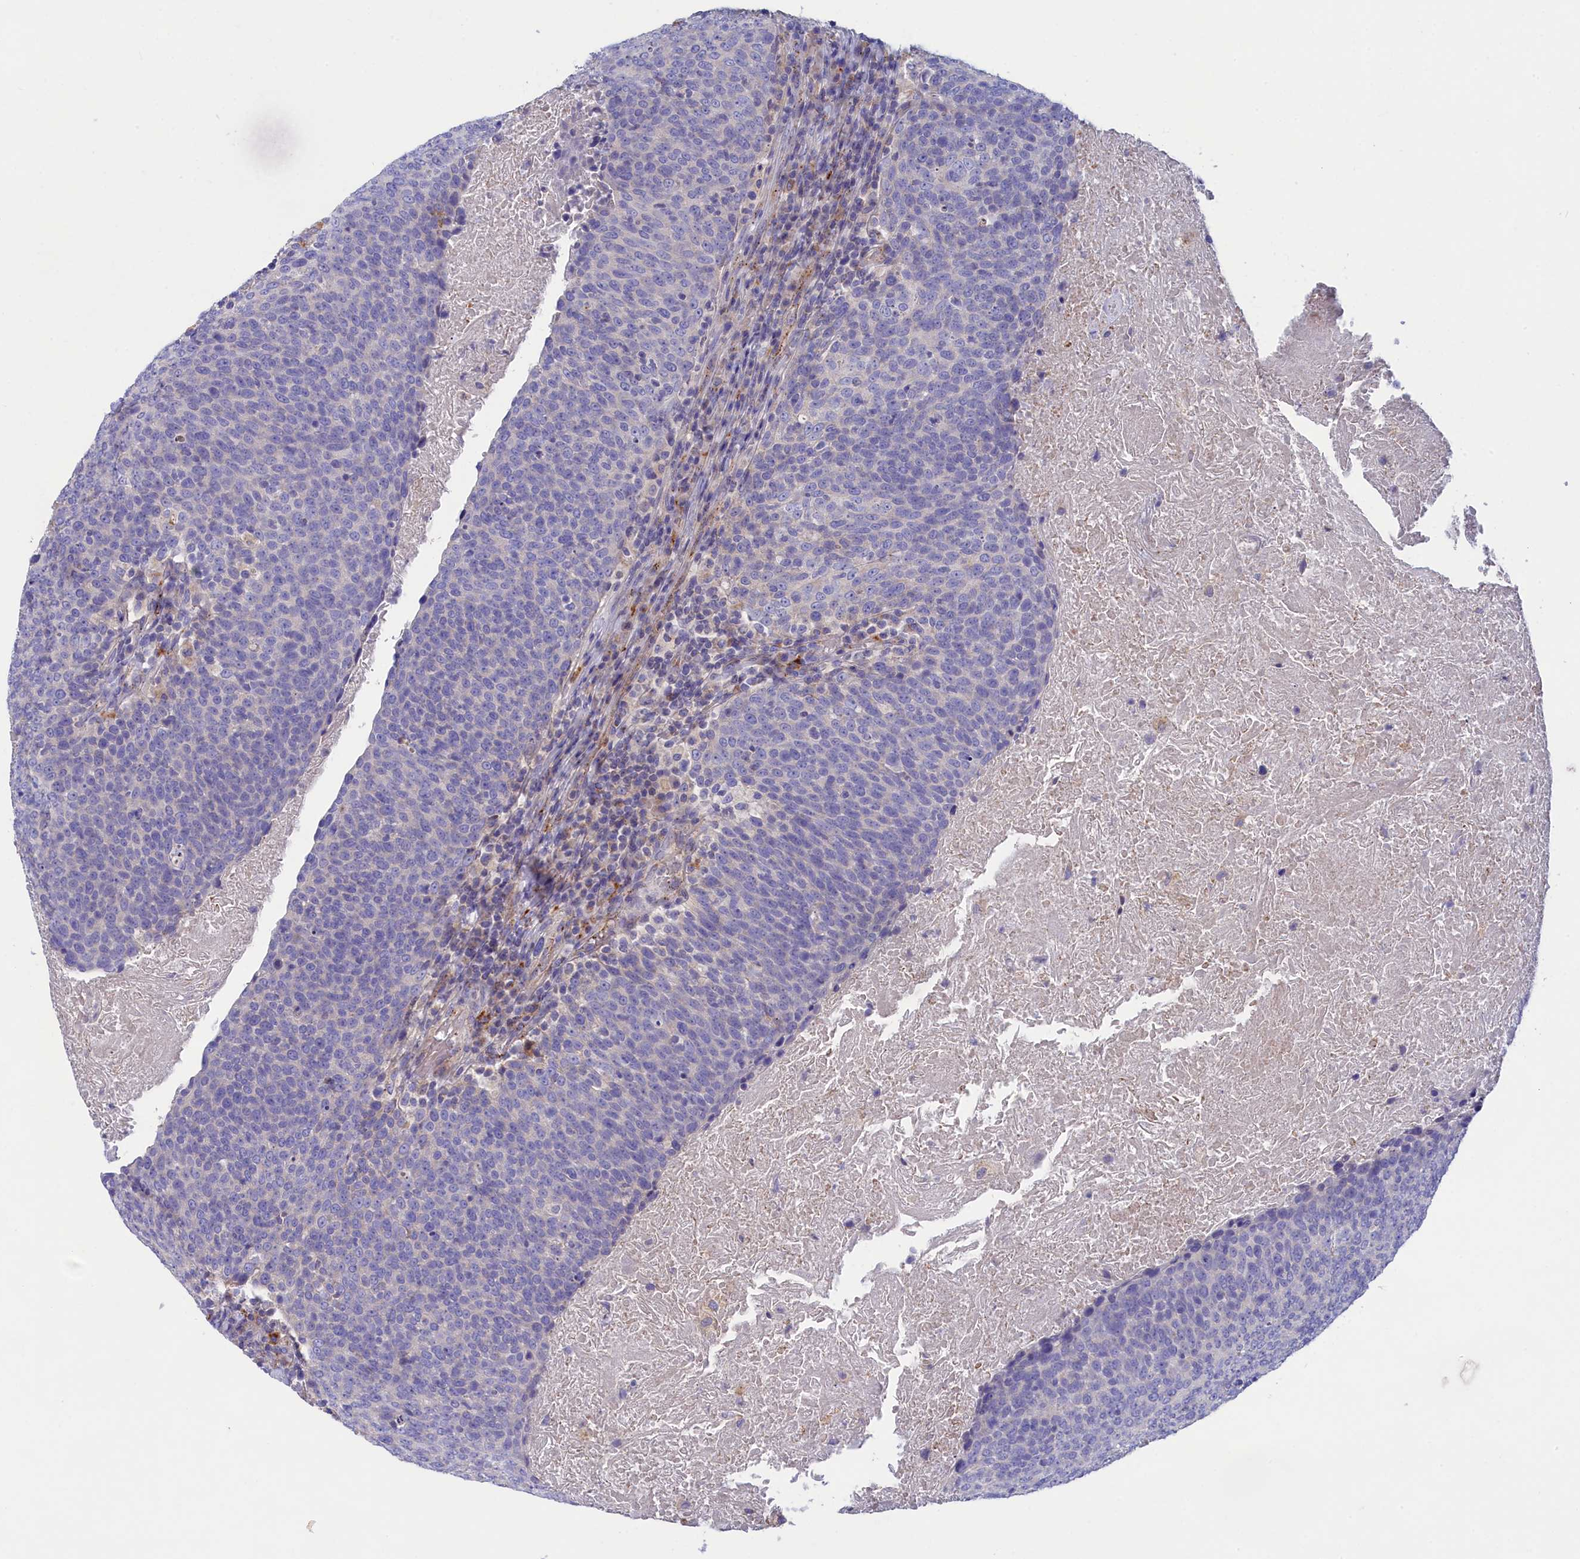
{"staining": {"intensity": "negative", "quantity": "none", "location": "none"}, "tissue": "head and neck cancer", "cell_type": "Tumor cells", "image_type": "cancer", "snomed": [{"axis": "morphology", "description": "Squamous cell carcinoma, NOS"}, {"axis": "morphology", "description": "Squamous cell carcinoma, metastatic, NOS"}, {"axis": "topography", "description": "Lymph node"}, {"axis": "topography", "description": "Head-Neck"}], "caption": "Histopathology image shows no significant protein staining in tumor cells of head and neck squamous cell carcinoma.", "gene": "WDR6", "patient": {"sex": "male", "age": 62}}